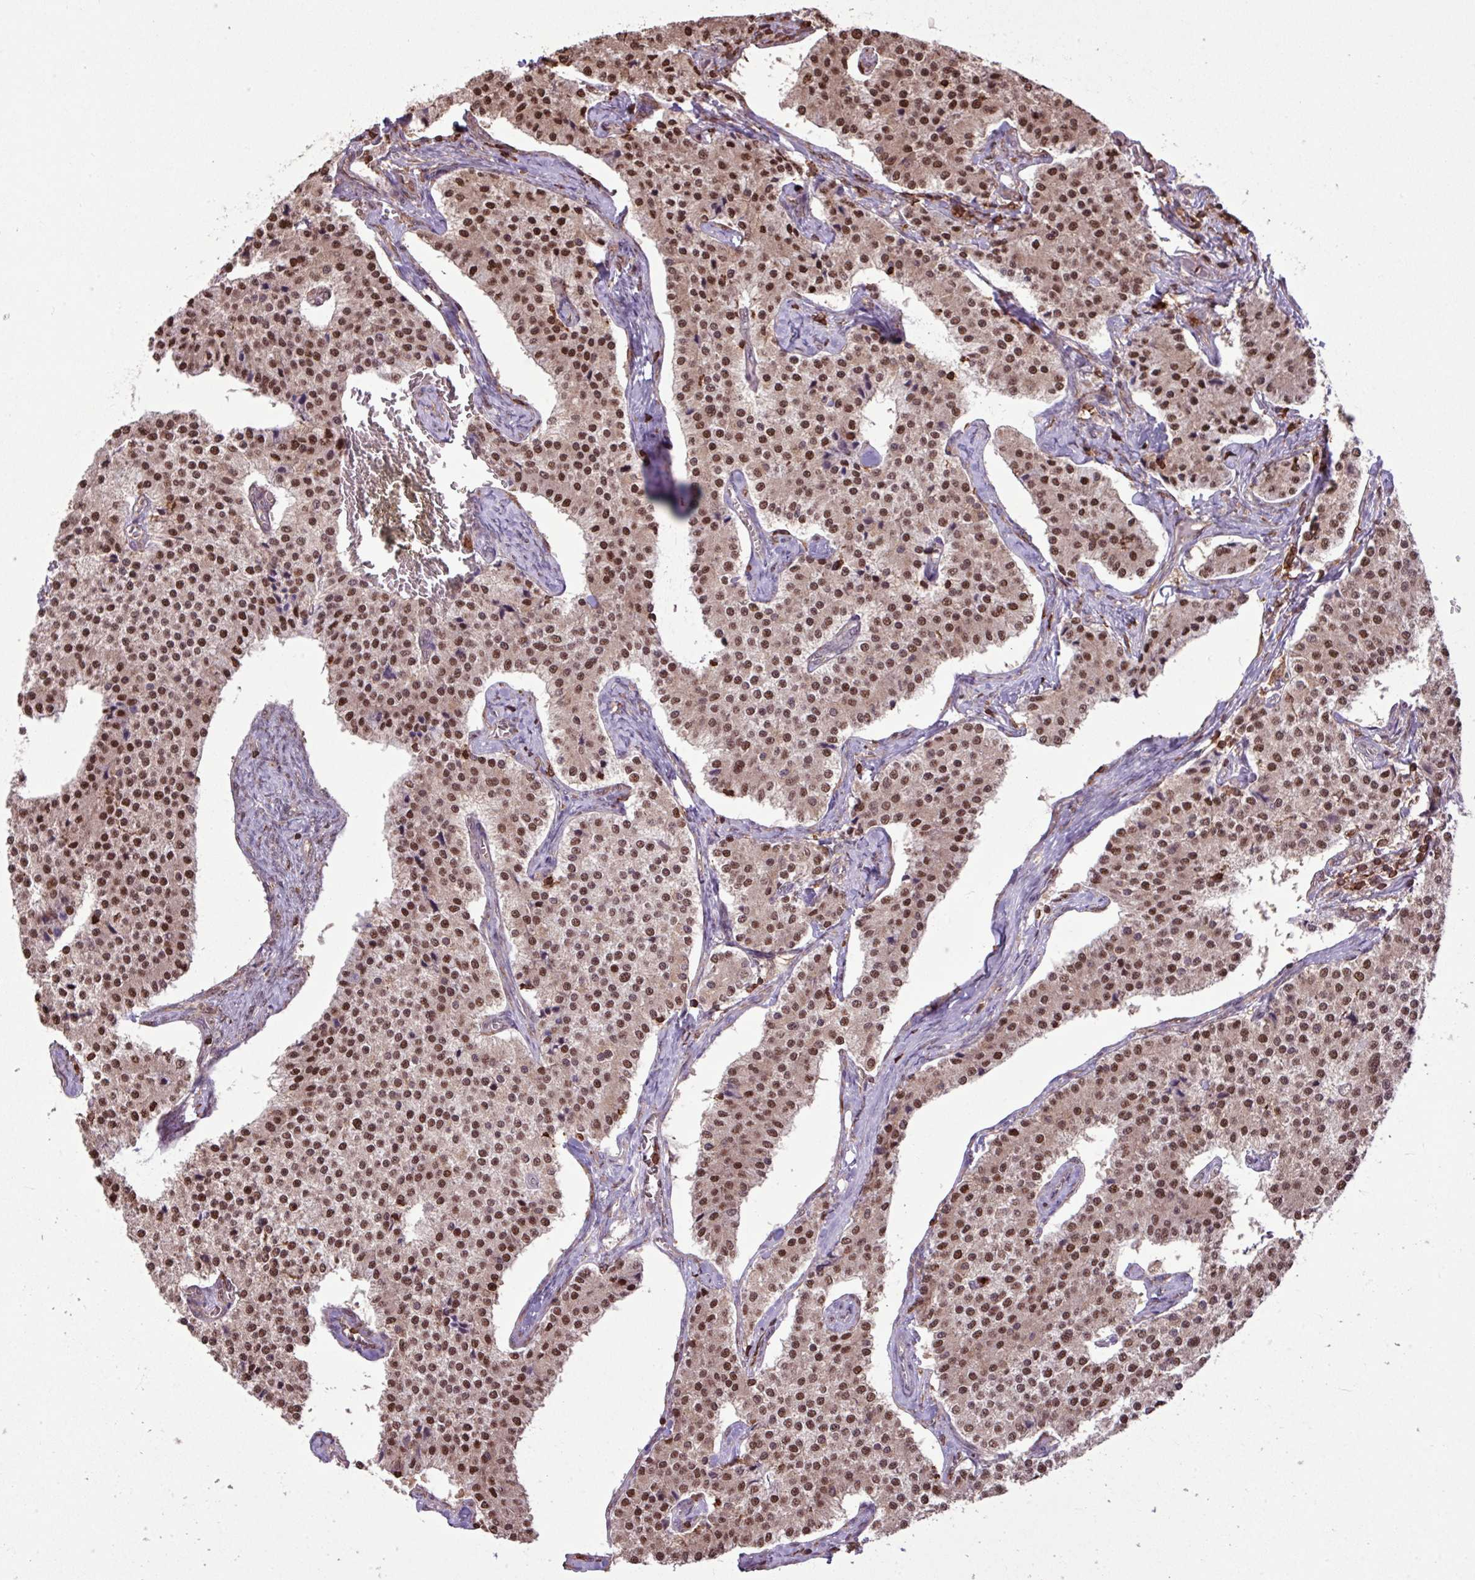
{"staining": {"intensity": "moderate", "quantity": ">75%", "location": "nuclear"}, "tissue": "carcinoid", "cell_type": "Tumor cells", "image_type": "cancer", "snomed": [{"axis": "morphology", "description": "Carcinoid, malignant, NOS"}, {"axis": "topography", "description": "Colon"}], "caption": "Protein expression analysis of human carcinoid reveals moderate nuclear expression in approximately >75% of tumor cells. (brown staining indicates protein expression, while blue staining denotes nuclei).", "gene": "GON7", "patient": {"sex": "female", "age": 52}}